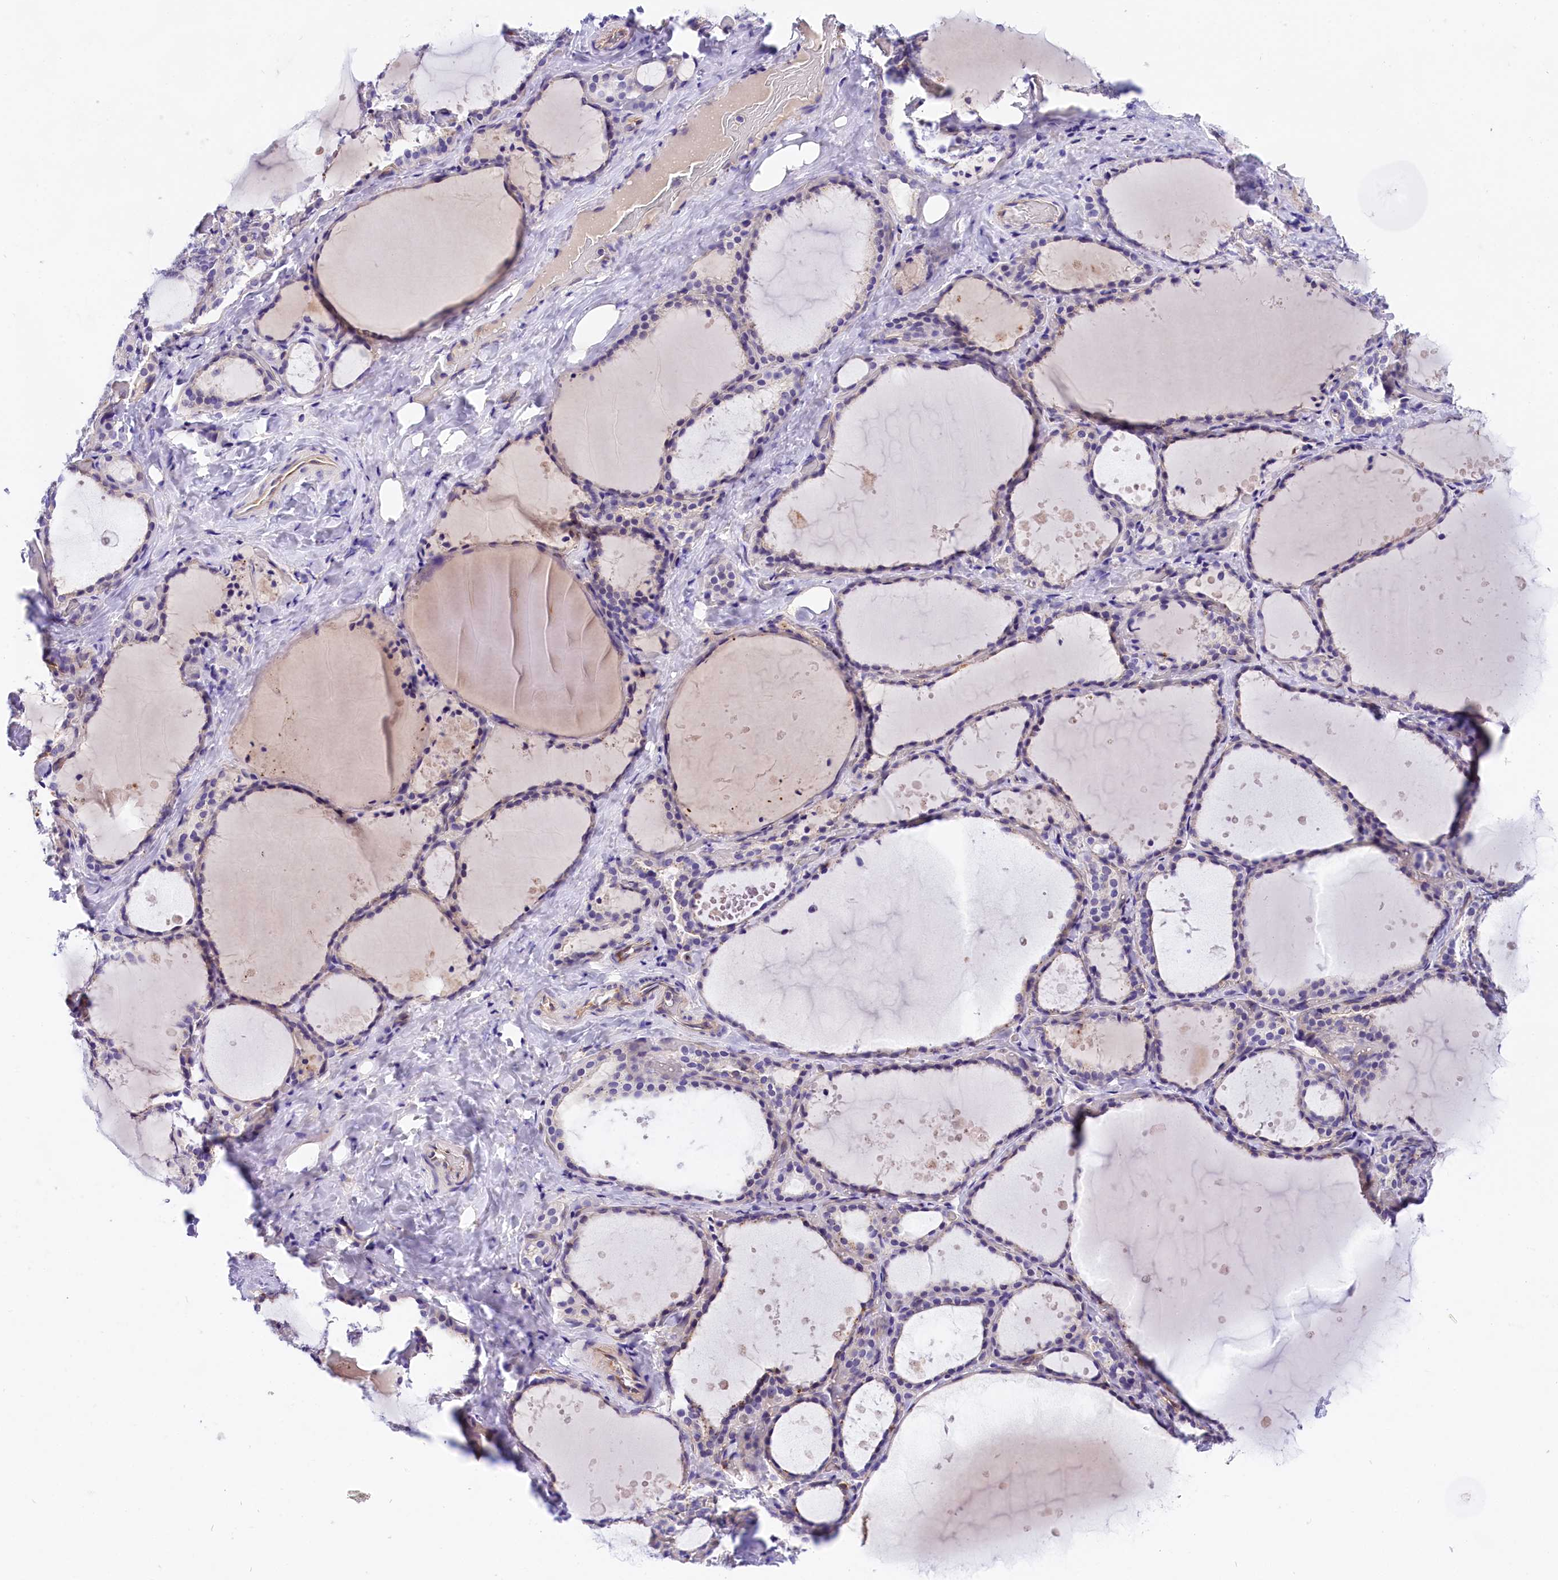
{"staining": {"intensity": "negative", "quantity": "none", "location": "none"}, "tissue": "thyroid gland", "cell_type": "Glandular cells", "image_type": "normal", "snomed": [{"axis": "morphology", "description": "Normal tissue, NOS"}, {"axis": "topography", "description": "Thyroid gland"}], "caption": "Thyroid gland stained for a protein using IHC exhibits no staining glandular cells.", "gene": "OAS3", "patient": {"sex": "female", "age": 44}}